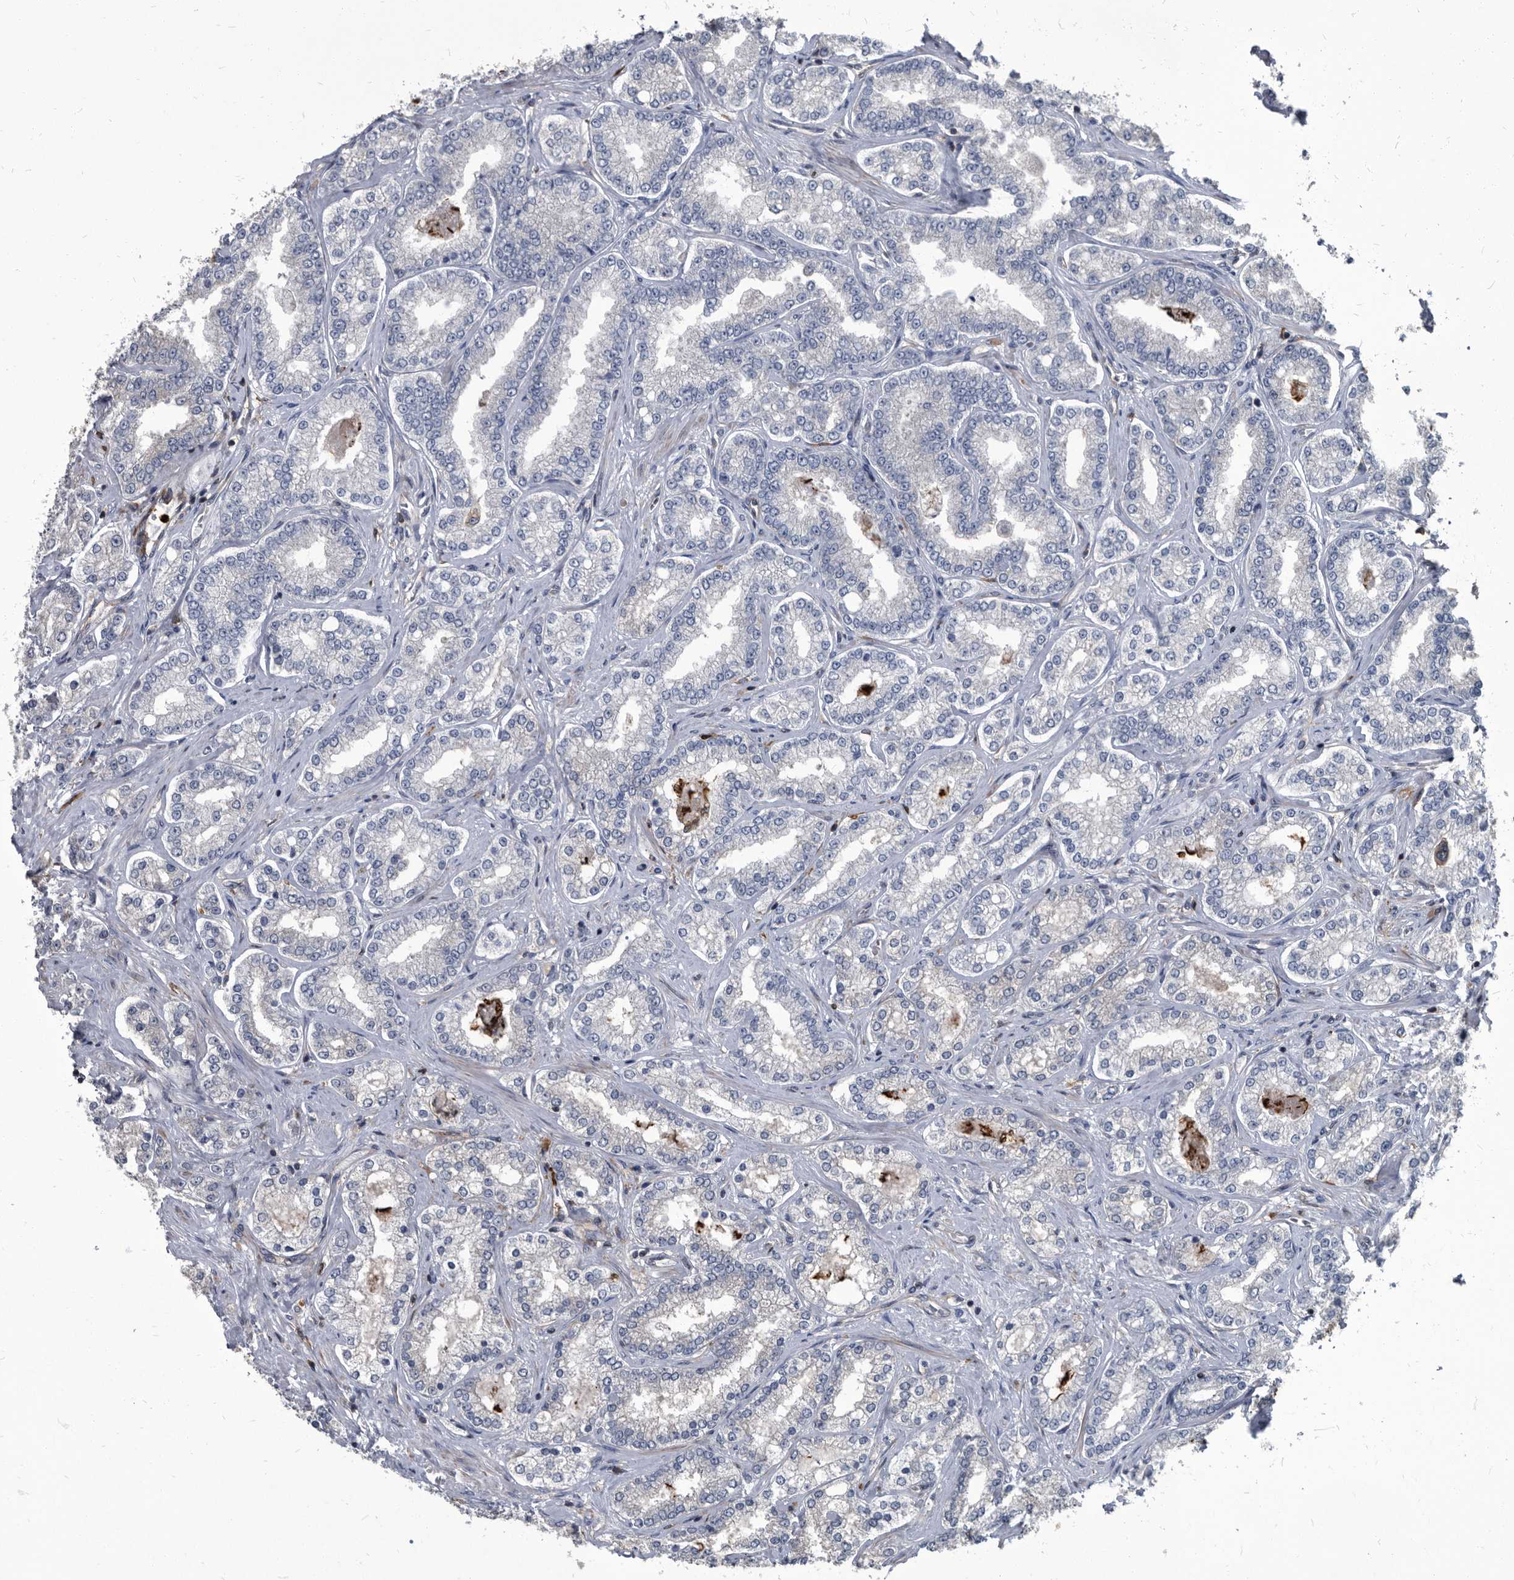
{"staining": {"intensity": "negative", "quantity": "none", "location": "none"}, "tissue": "prostate cancer", "cell_type": "Tumor cells", "image_type": "cancer", "snomed": [{"axis": "morphology", "description": "Normal tissue, NOS"}, {"axis": "morphology", "description": "Adenocarcinoma, High grade"}, {"axis": "topography", "description": "Prostate"}], "caption": "The immunohistochemistry micrograph has no significant staining in tumor cells of prostate cancer (adenocarcinoma (high-grade)) tissue.", "gene": "CDV3", "patient": {"sex": "male", "age": 83}}